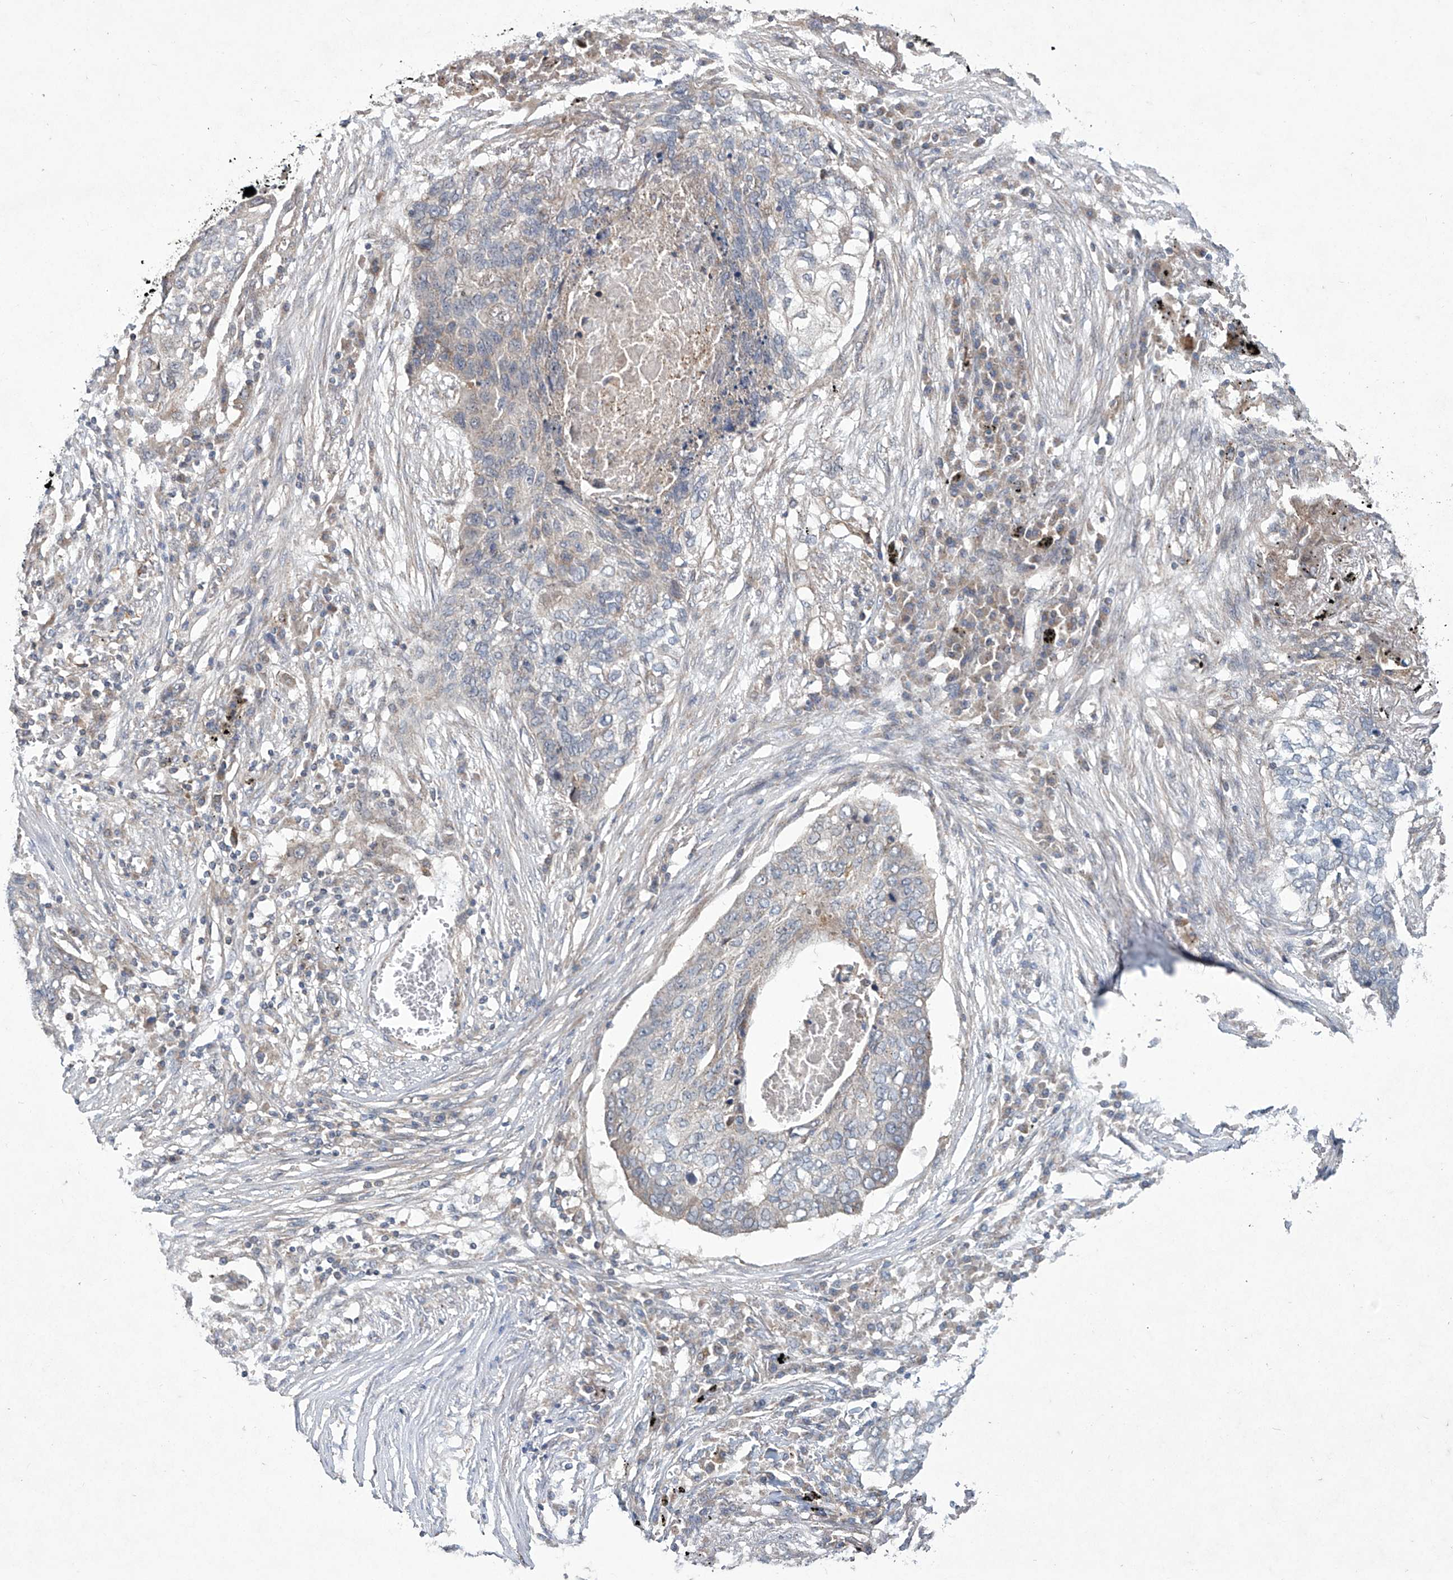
{"staining": {"intensity": "negative", "quantity": "none", "location": "none"}, "tissue": "lung cancer", "cell_type": "Tumor cells", "image_type": "cancer", "snomed": [{"axis": "morphology", "description": "Squamous cell carcinoma, NOS"}, {"axis": "topography", "description": "Lung"}], "caption": "Human lung cancer stained for a protein using IHC reveals no staining in tumor cells.", "gene": "TRIM60", "patient": {"sex": "female", "age": 63}}